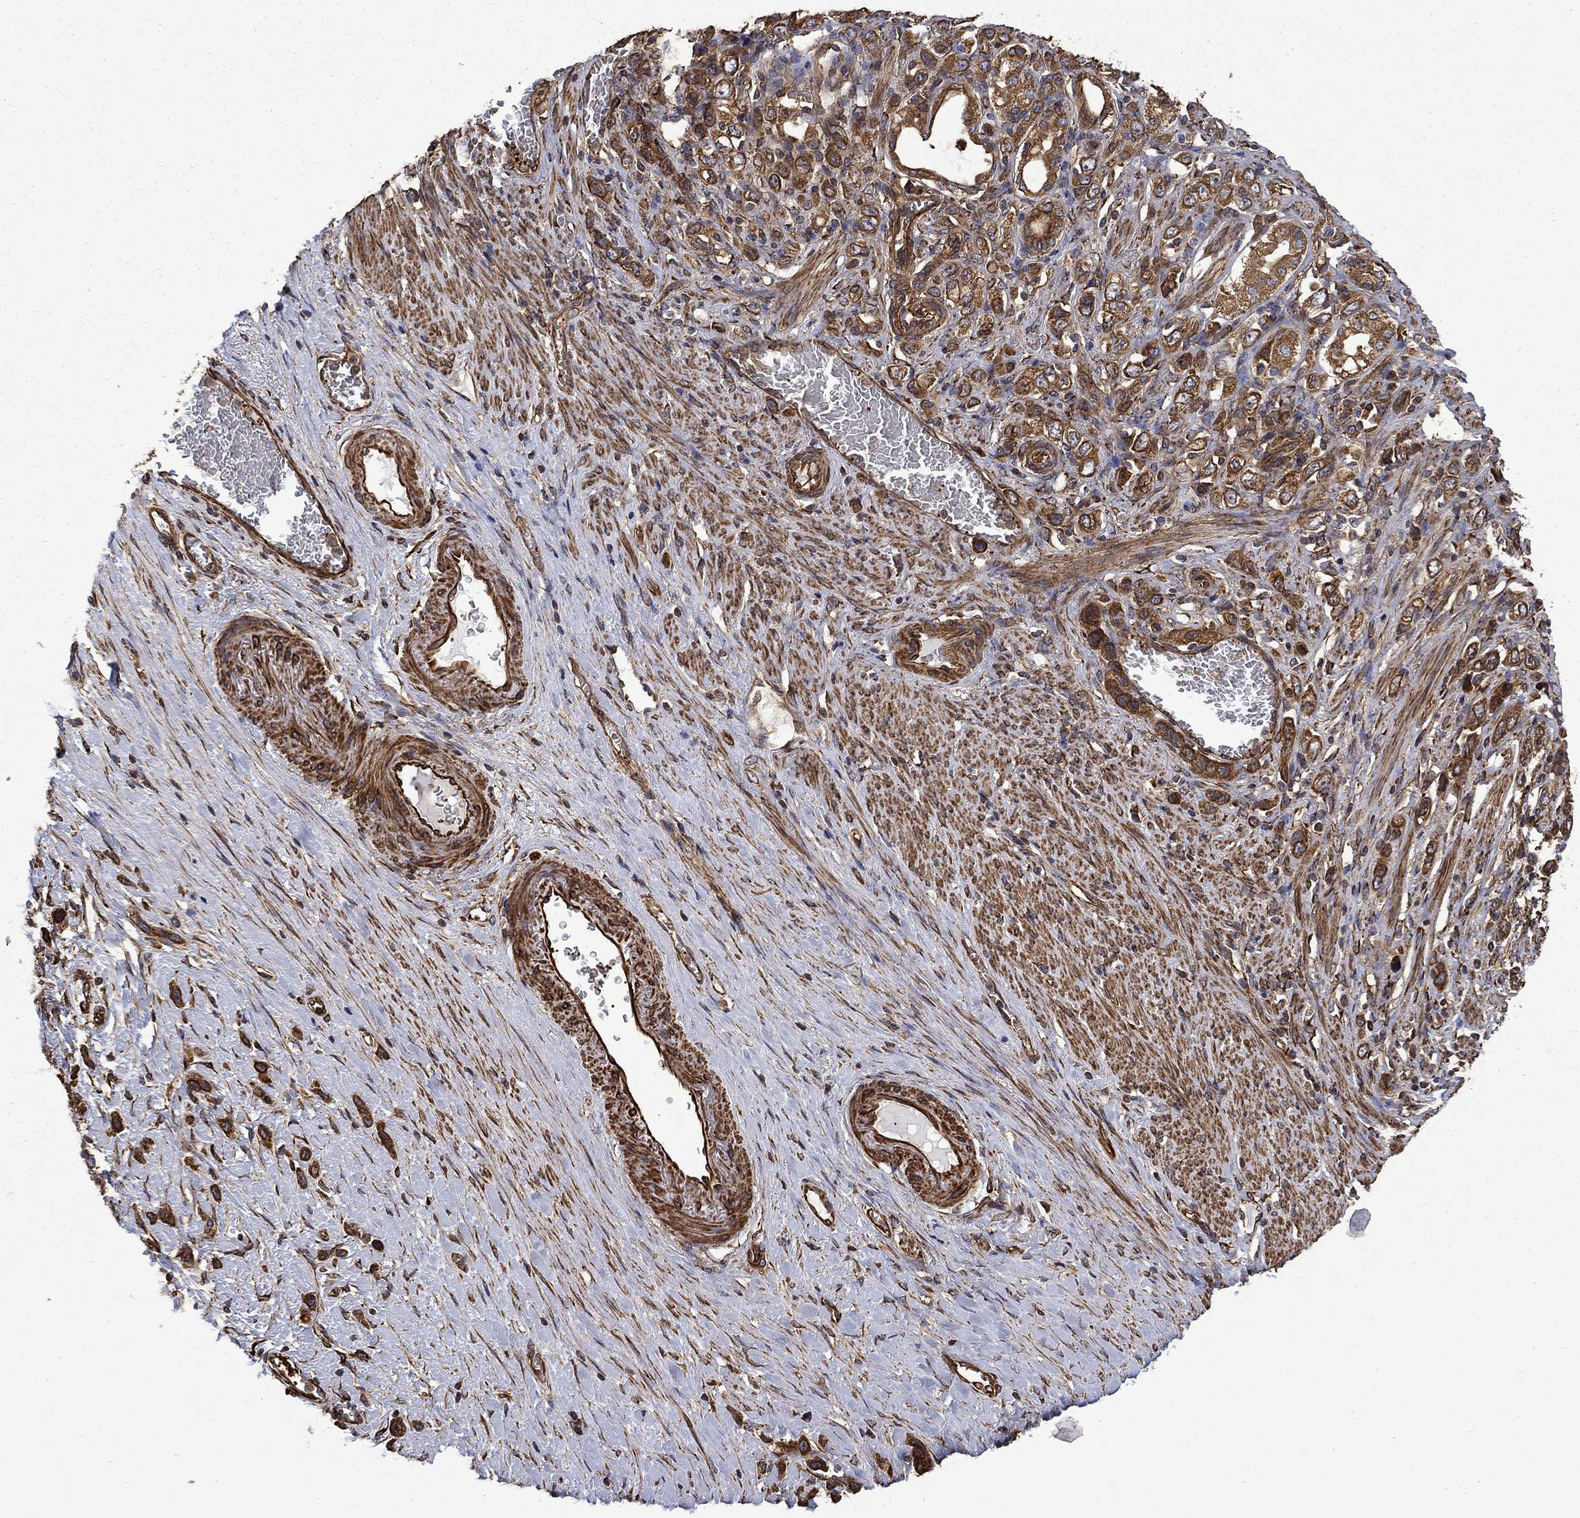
{"staining": {"intensity": "strong", "quantity": ">75%", "location": "cytoplasmic/membranous"}, "tissue": "stomach cancer", "cell_type": "Tumor cells", "image_type": "cancer", "snomed": [{"axis": "morphology", "description": "Normal tissue, NOS"}, {"axis": "morphology", "description": "Adenocarcinoma, NOS"}, {"axis": "morphology", "description": "Adenocarcinoma, High grade"}, {"axis": "topography", "description": "Stomach, upper"}, {"axis": "topography", "description": "Stomach"}], "caption": "Stomach cancer (adenocarcinoma (high-grade)) was stained to show a protein in brown. There is high levels of strong cytoplasmic/membranous positivity in about >75% of tumor cells. Immunohistochemistry (ihc) stains the protein in brown and the nuclei are stained blue.", "gene": "CUTC", "patient": {"sex": "female", "age": 65}}